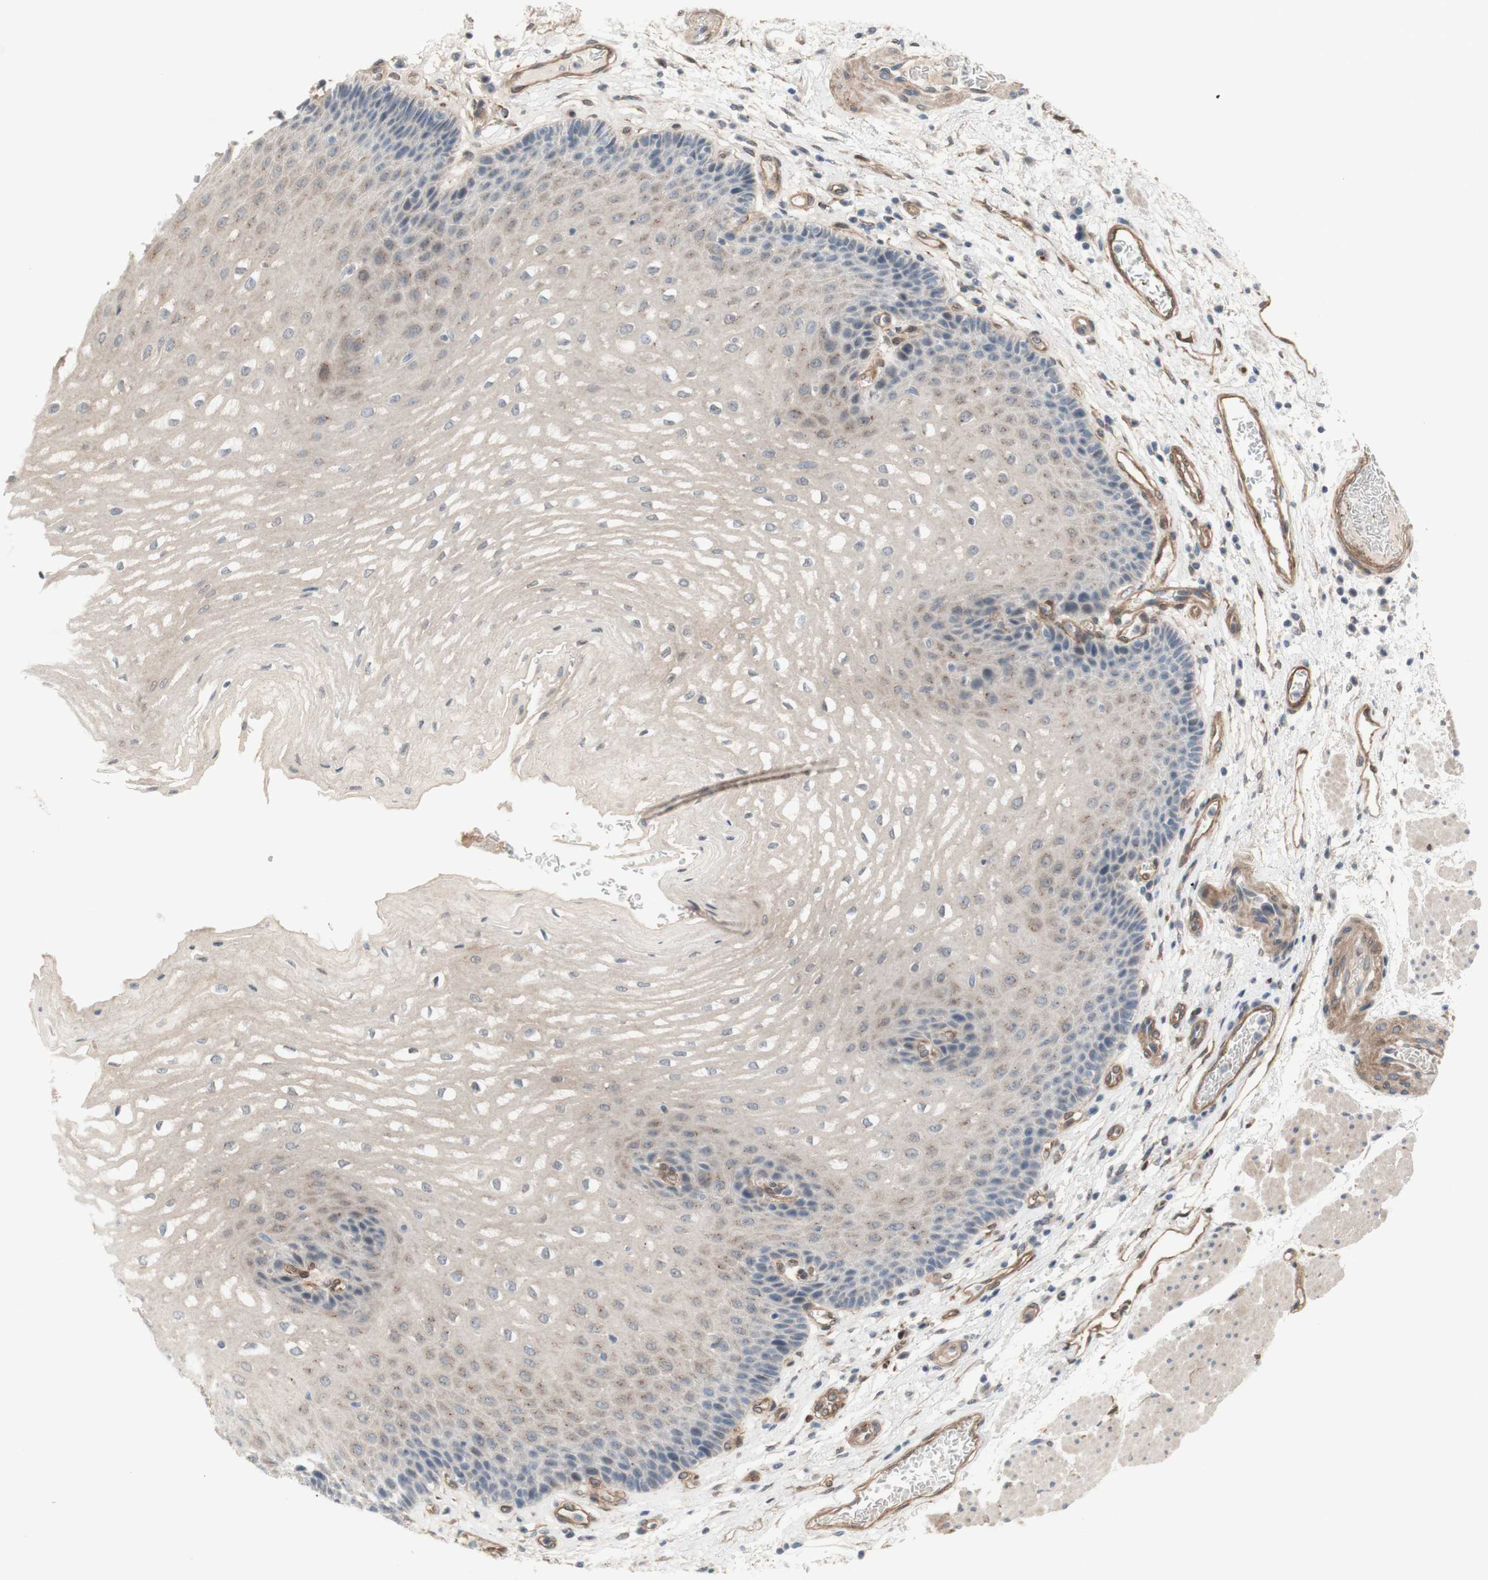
{"staining": {"intensity": "weak", "quantity": ">75%", "location": "cytoplasmic/membranous"}, "tissue": "esophagus", "cell_type": "Squamous epithelial cells", "image_type": "normal", "snomed": [{"axis": "morphology", "description": "Normal tissue, NOS"}, {"axis": "topography", "description": "Esophagus"}], "caption": "Immunohistochemical staining of unremarkable human esophagus shows >75% levels of weak cytoplasmic/membranous protein expression in approximately >75% of squamous epithelial cells.", "gene": "CNN3", "patient": {"sex": "male", "age": 54}}